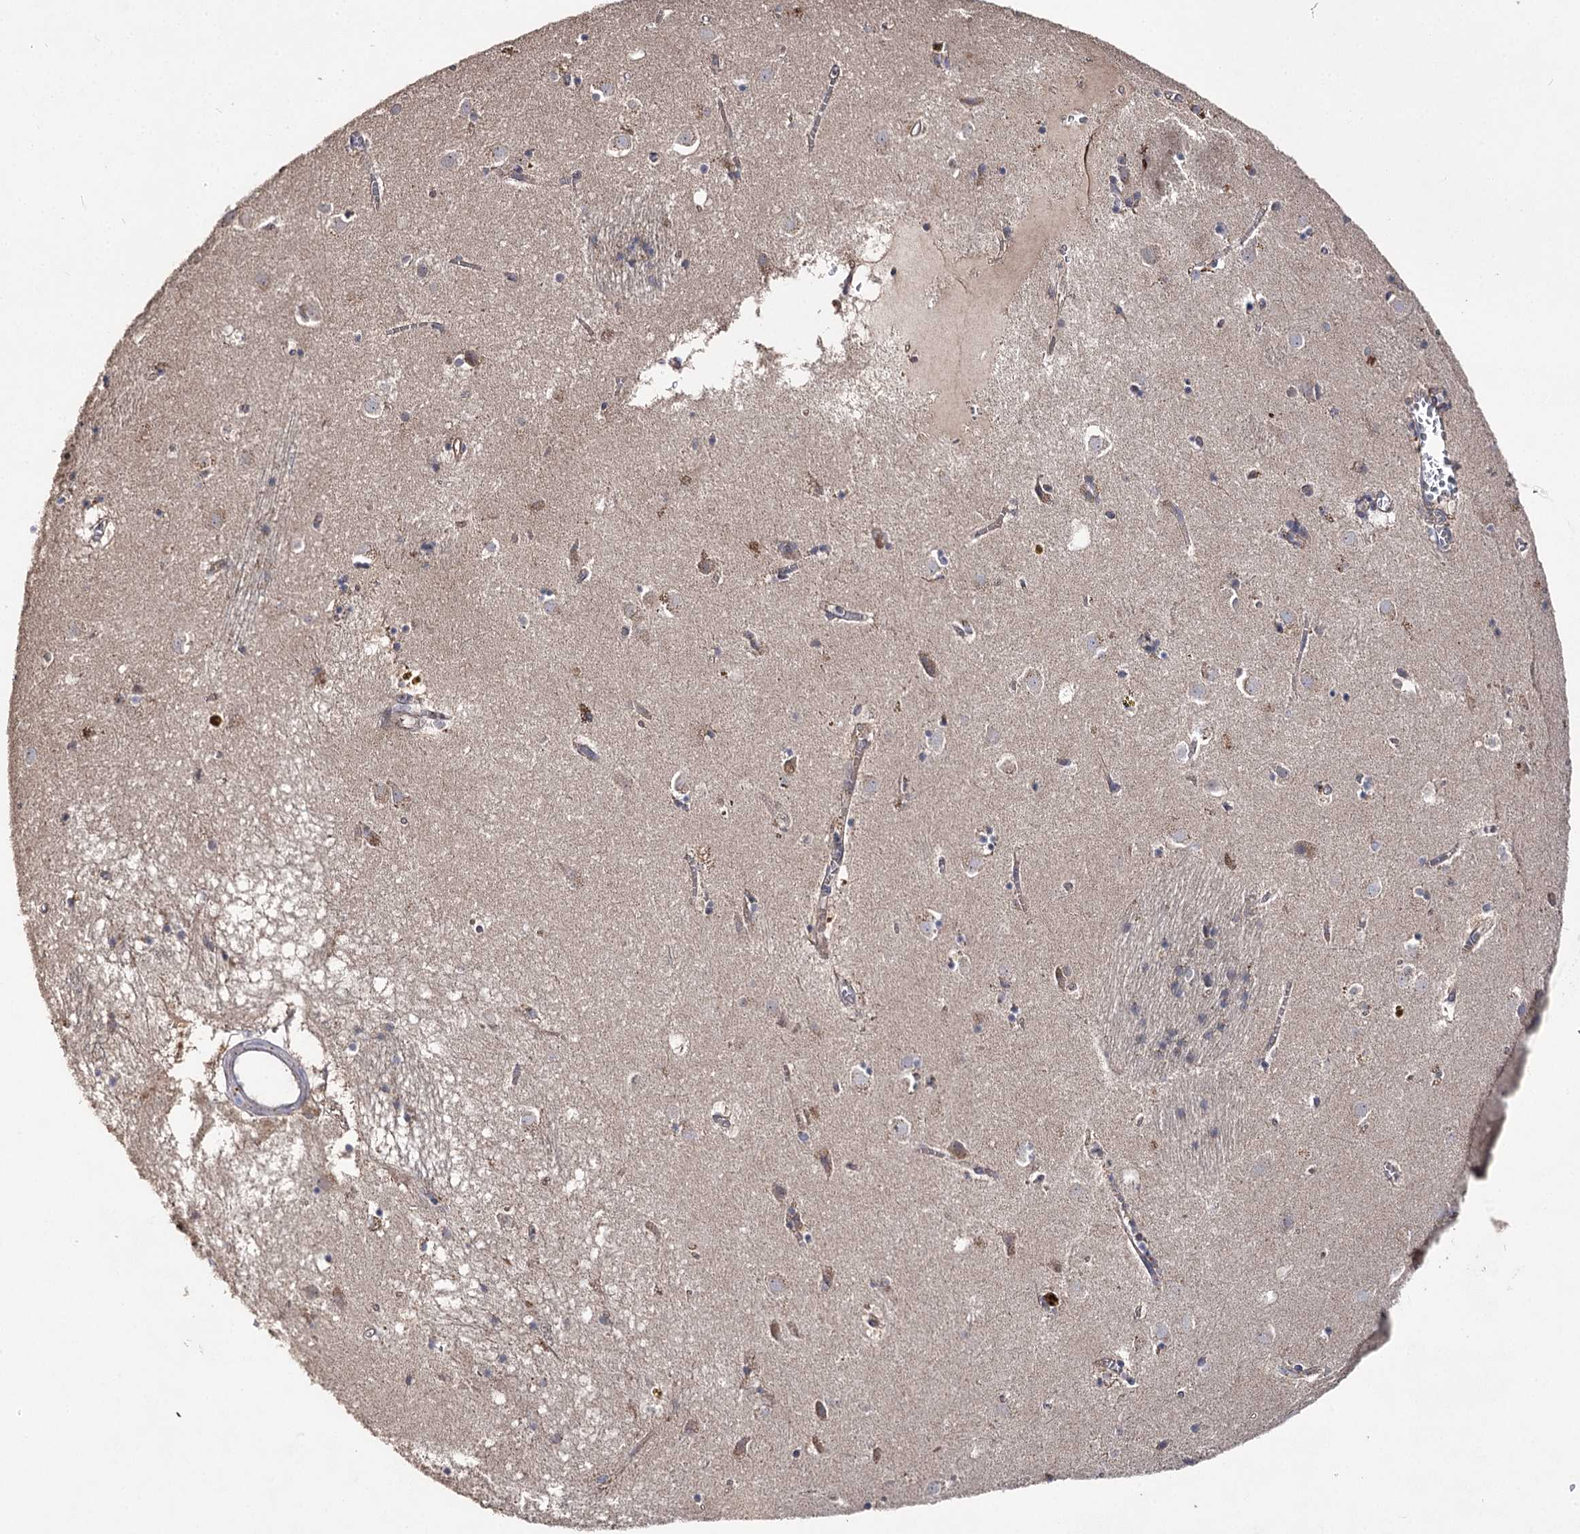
{"staining": {"intensity": "weak", "quantity": "<25%", "location": "cytoplasmic/membranous"}, "tissue": "caudate", "cell_type": "Glial cells", "image_type": "normal", "snomed": [{"axis": "morphology", "description": "Normal tissue, NOS"}, {"axis": "topography", "description": "Lateral ventricle wall"}], "caption": "Immunohistochemistry (IHC) histopathology image of unremarkable caudate: human caudate stained with DAB displays no significant protein staining in glial cells. (DAB (3,3'-diaminobenzidine) immunohistochemistry, high magnification).", "gene": "AURKC", "patient": {"sex": "male", "age": 70}}